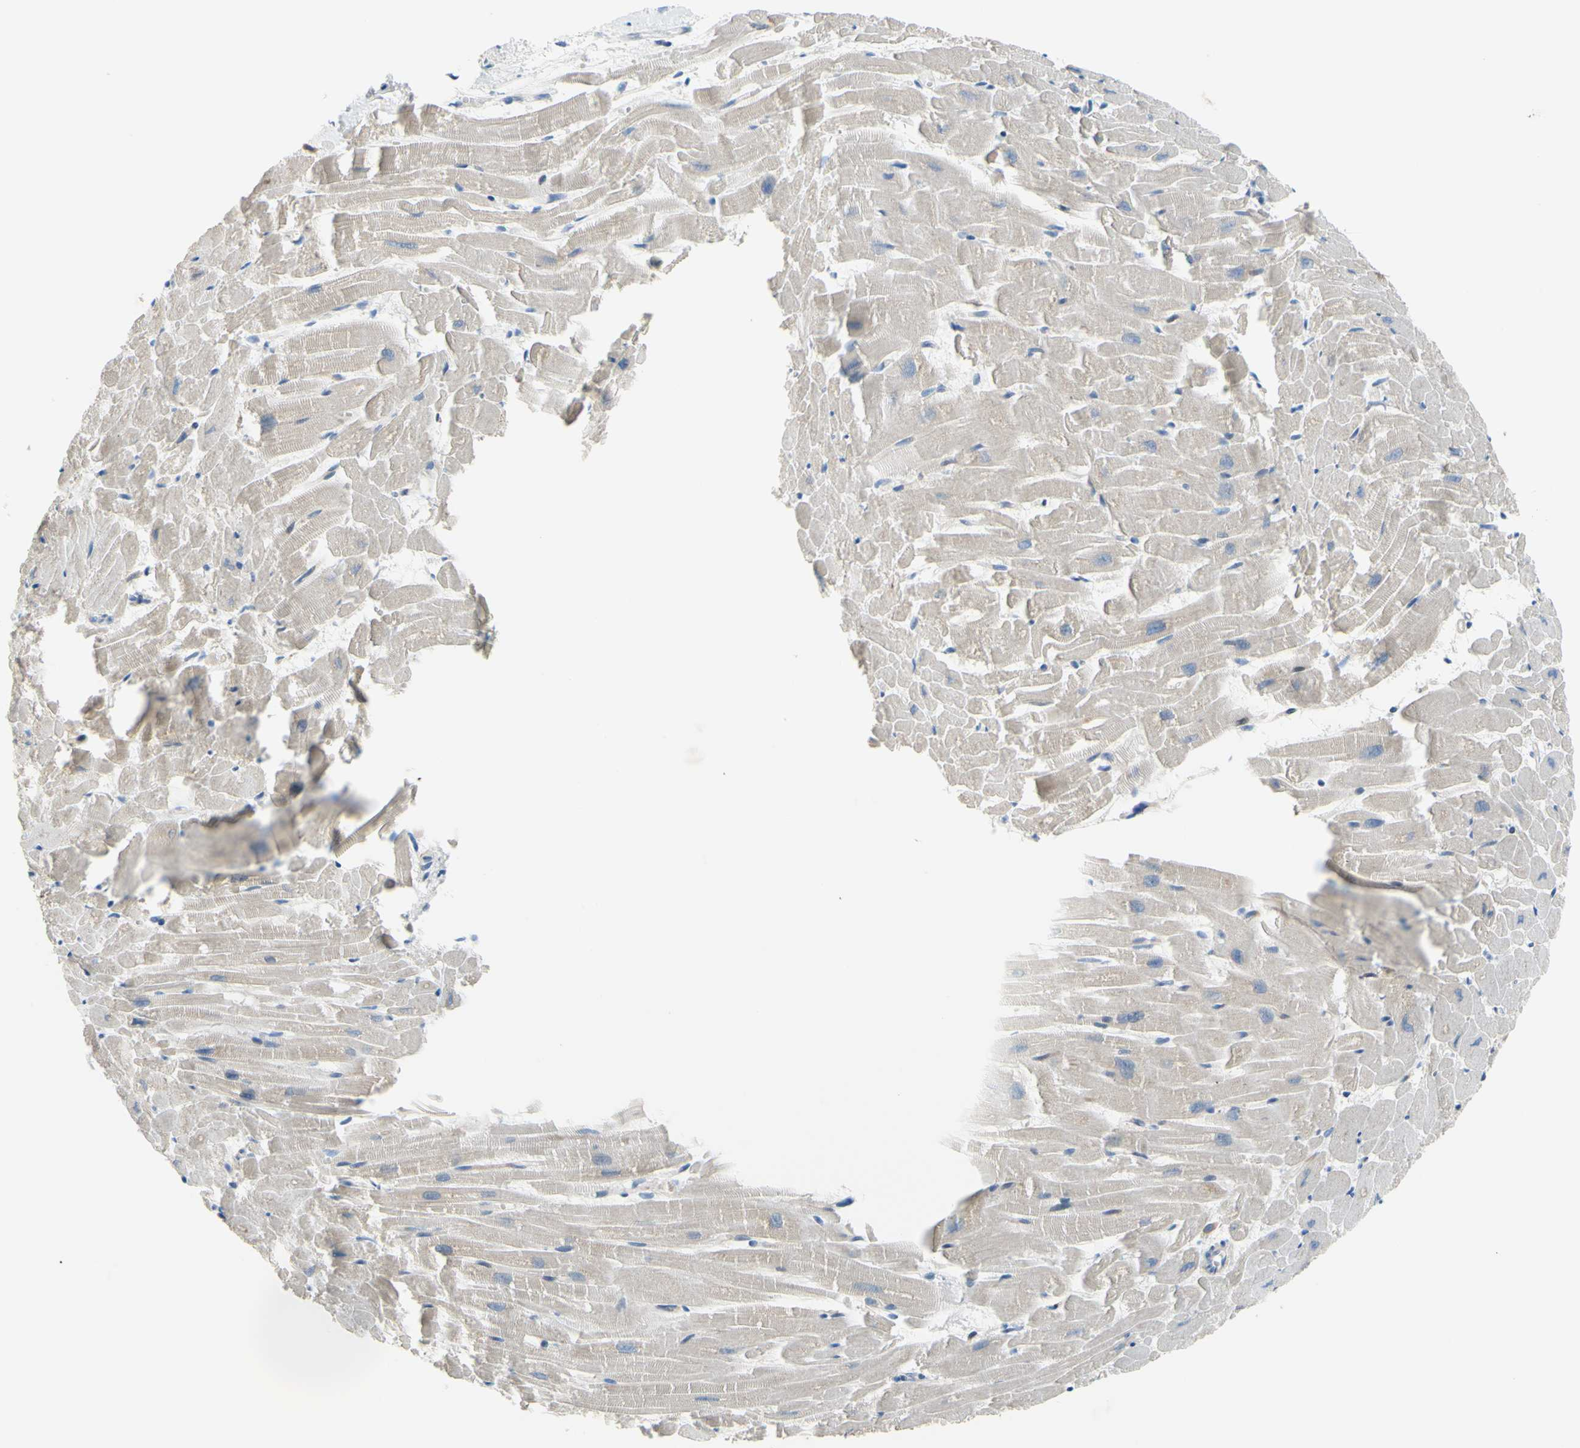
{"staining": {"intensity": "negative", "quantity": "none", "location": "none"}, "tissue": "heart muscle", "cell_type": "Cardiomyocytes", "image_type": "normal", "snomed": [{"axis": "morphology", "description": "Normal tissue, NOS"}, {"axis": "topography", "description": "Heart"}], "caption": "Micrograph shows no protein staining in cardiomyocytes of benign heart muscle. (Brightfield microscopy of DAB immunohistochemistry (IHC) at high magnification).", "gene": "PAK2", "patient": {"sex": "female", "age": 19}}